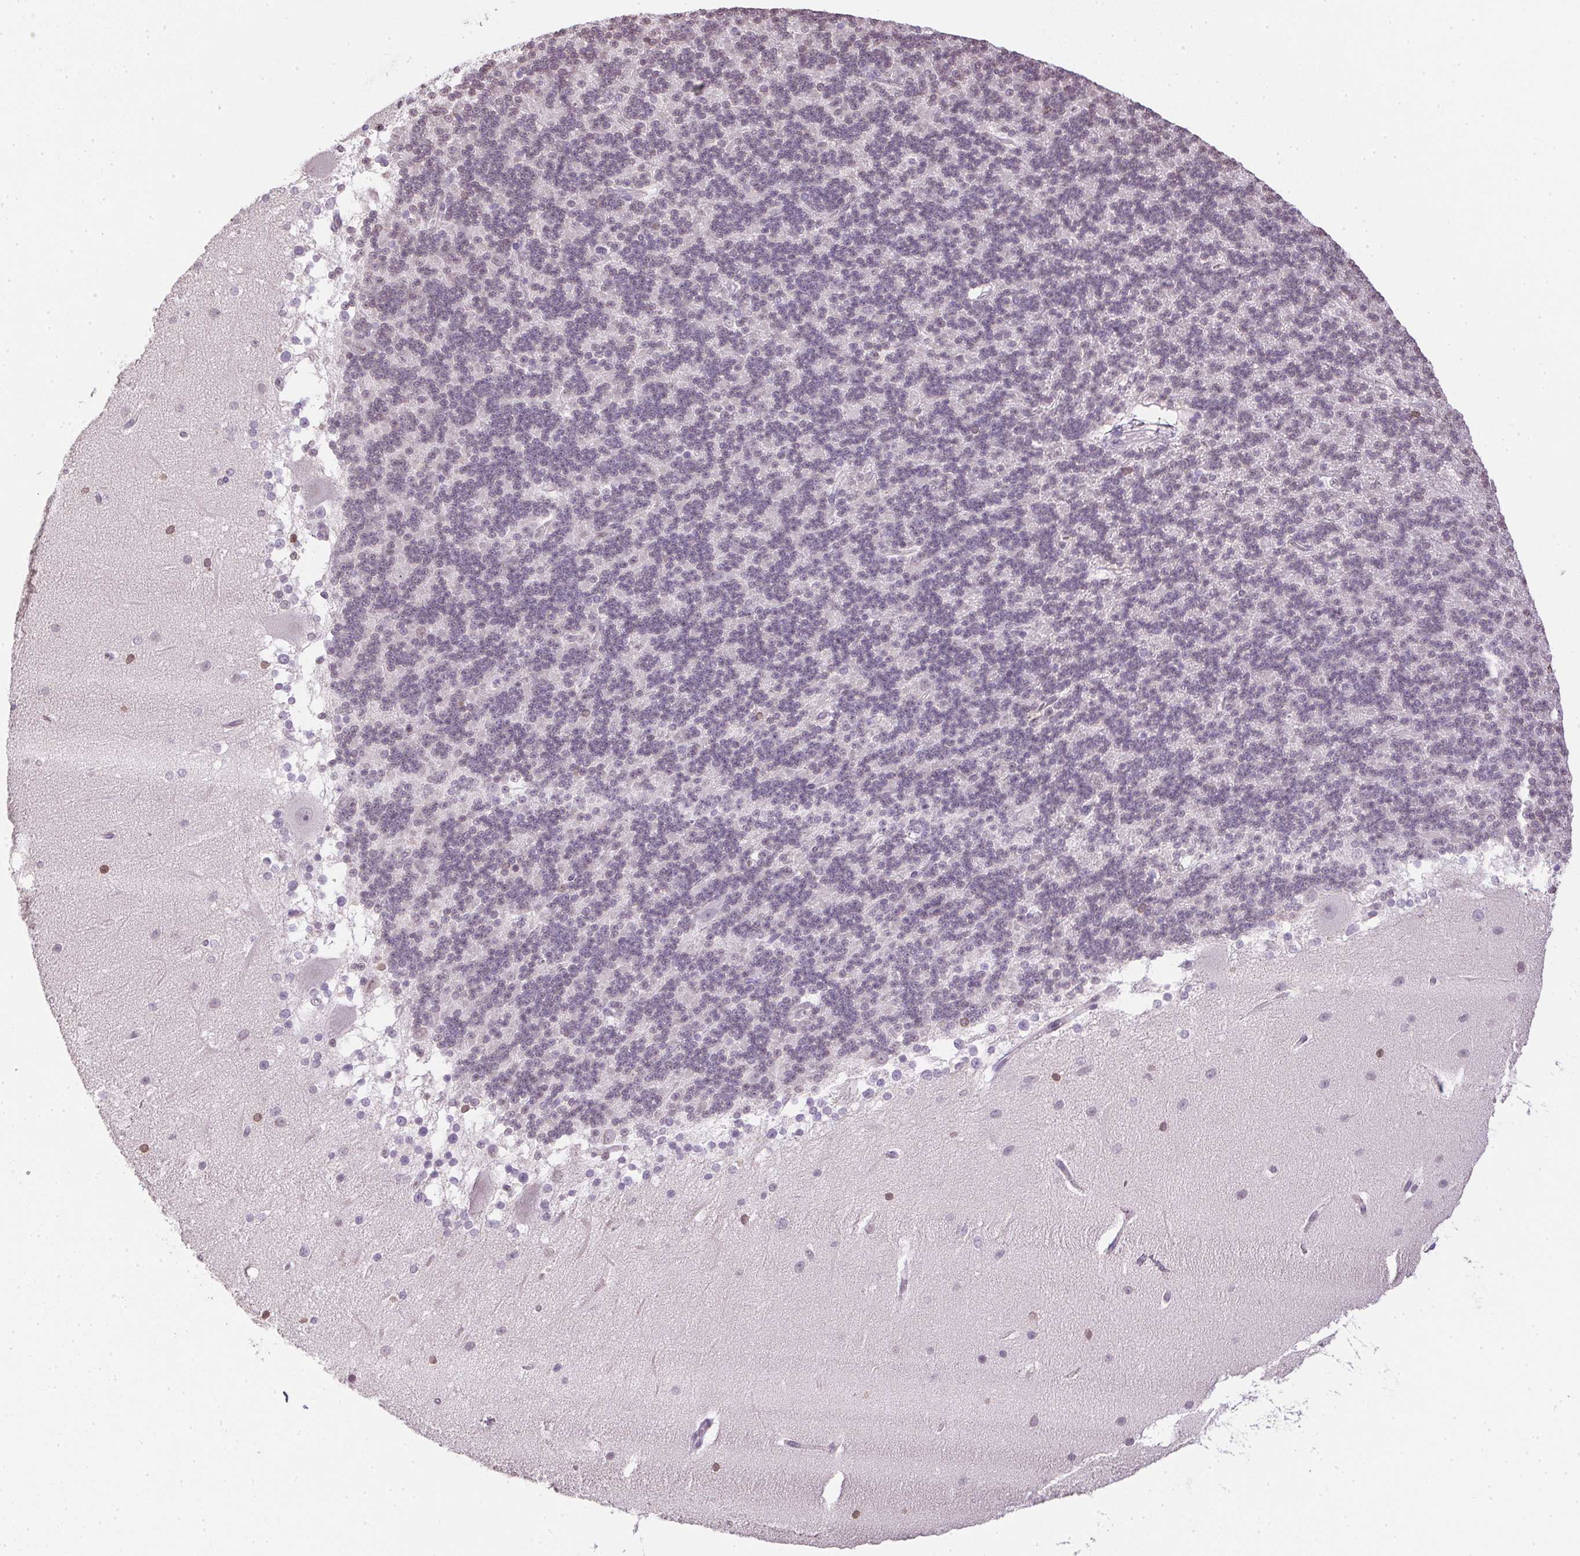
{"staining": {"intensity": "negative", "quantity": "none", "location": "none"}, "tissue": "cerebellum", "cell_type": "Cells in granular layer", "image_type": "normal", "snomed": [{"axis": "morphology", "description": "Normal tissue, NOS"}, {"axis": "topography", "description": "Cerebellum"}], "caption": "Photomicrograph shows no protein positivity in cells in granular layer of benign cerebellum. The staining was performed using DAB to visualize the protein expression in brown, while the nuclei were stained in blue with hematoxylin (Magnification: 20x).", "gene": "PRL", "patient": {"sex": "female", "age": 19}}